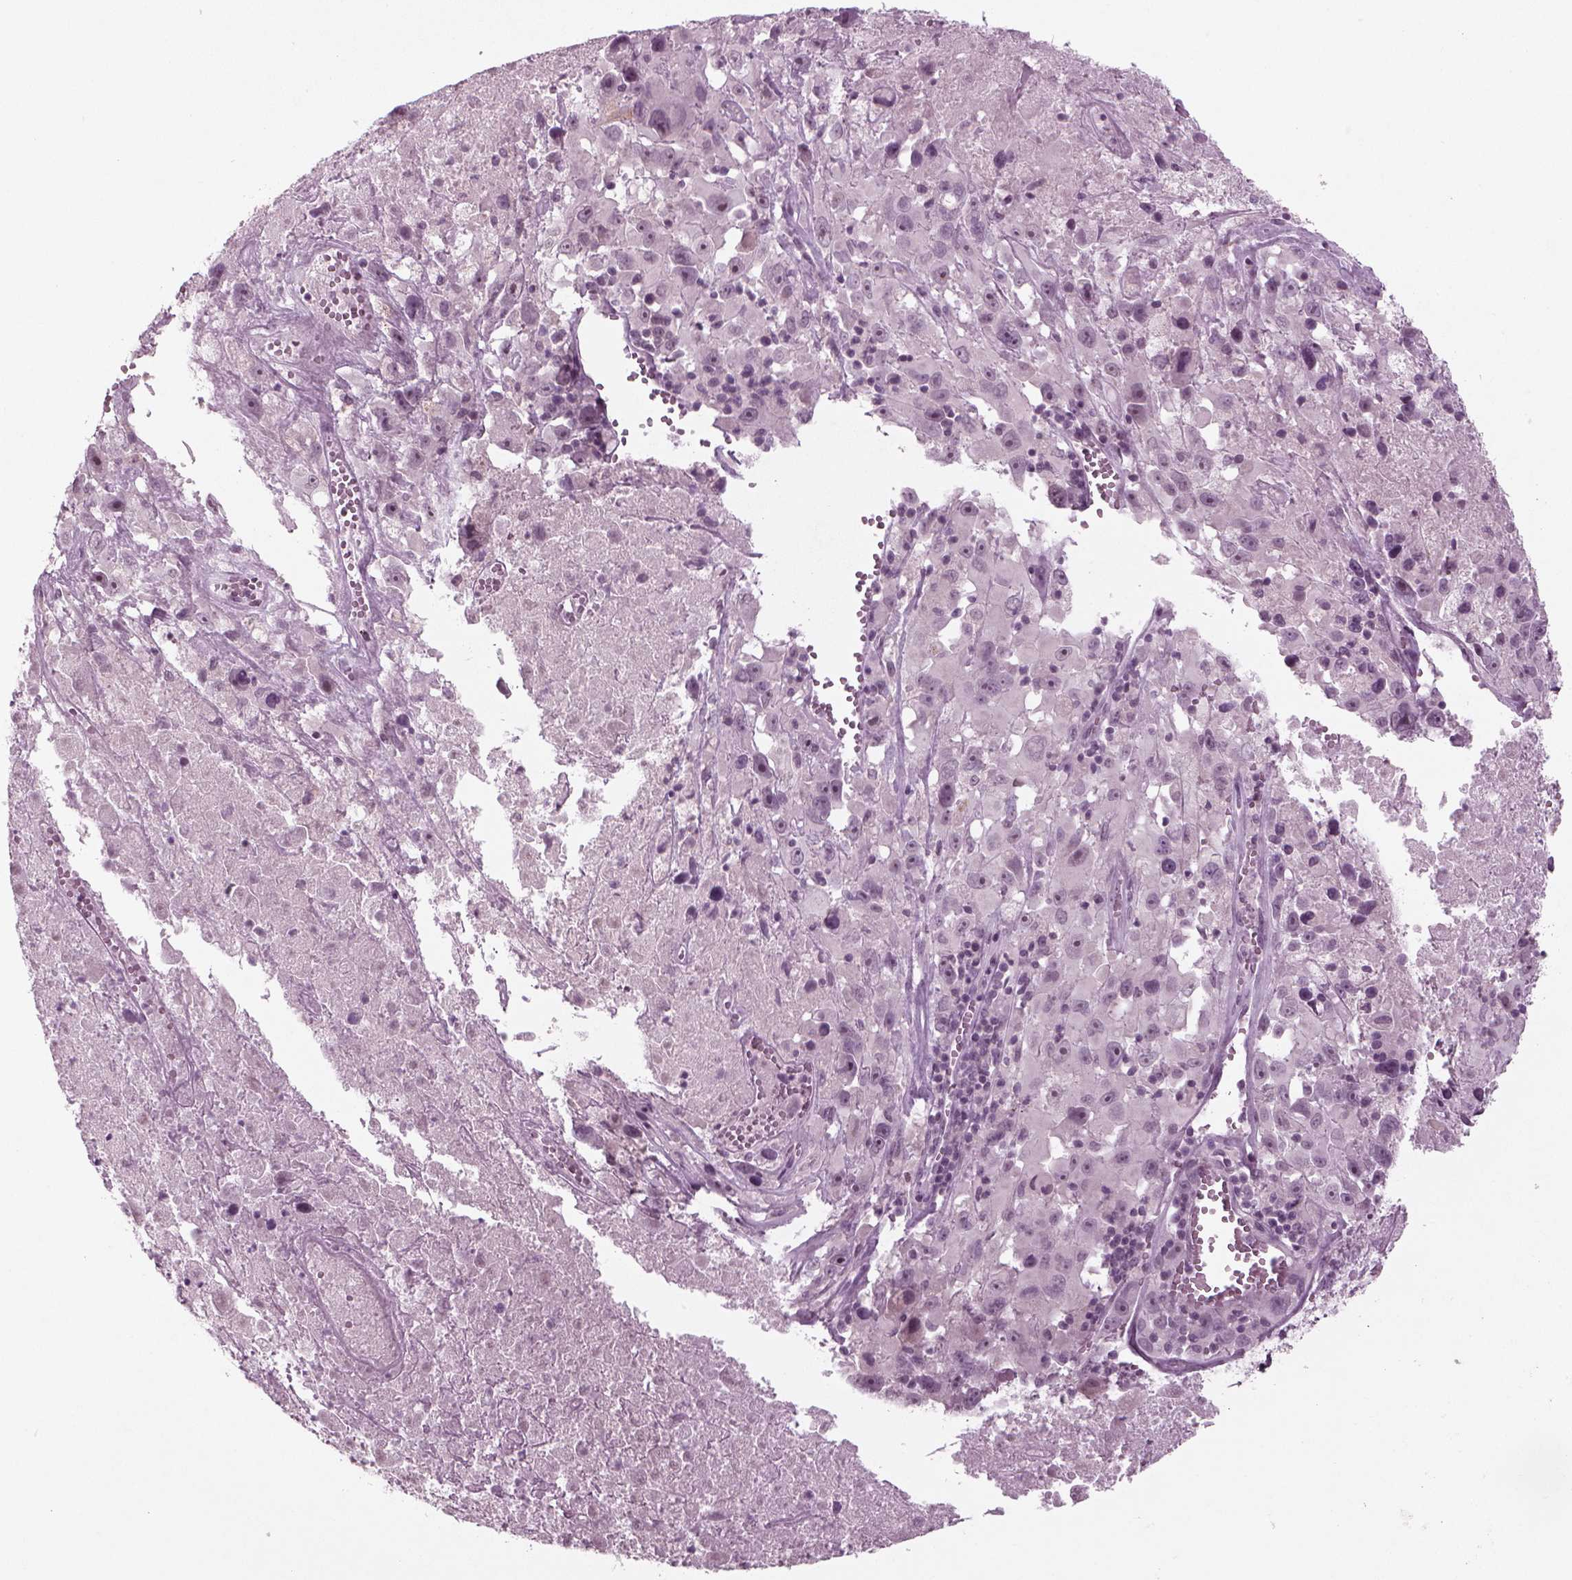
{"staining": {"intensity": "negative", "quantity": "none", "location": "none"}, "tissue": "melanoma", "cell_type": "Tumor cells", "image_type": "cancer", "snomed": [{"axis": "morphology", "description": "Malignant melanoma, Metastatic site"}, {"axis": "topography", "description": "Lymph node"}], "caption": "Tumor cells are negative for protein expression in human malignant melanoma (metastatic site). The staining was performed using DAB to visualize the protein expression in brown, while the nuclei were stained in blue with hematoxylin (Magnification: 20x).", "gene": "MGAT4D", "patient": {"sex": "male", "age": 50}}